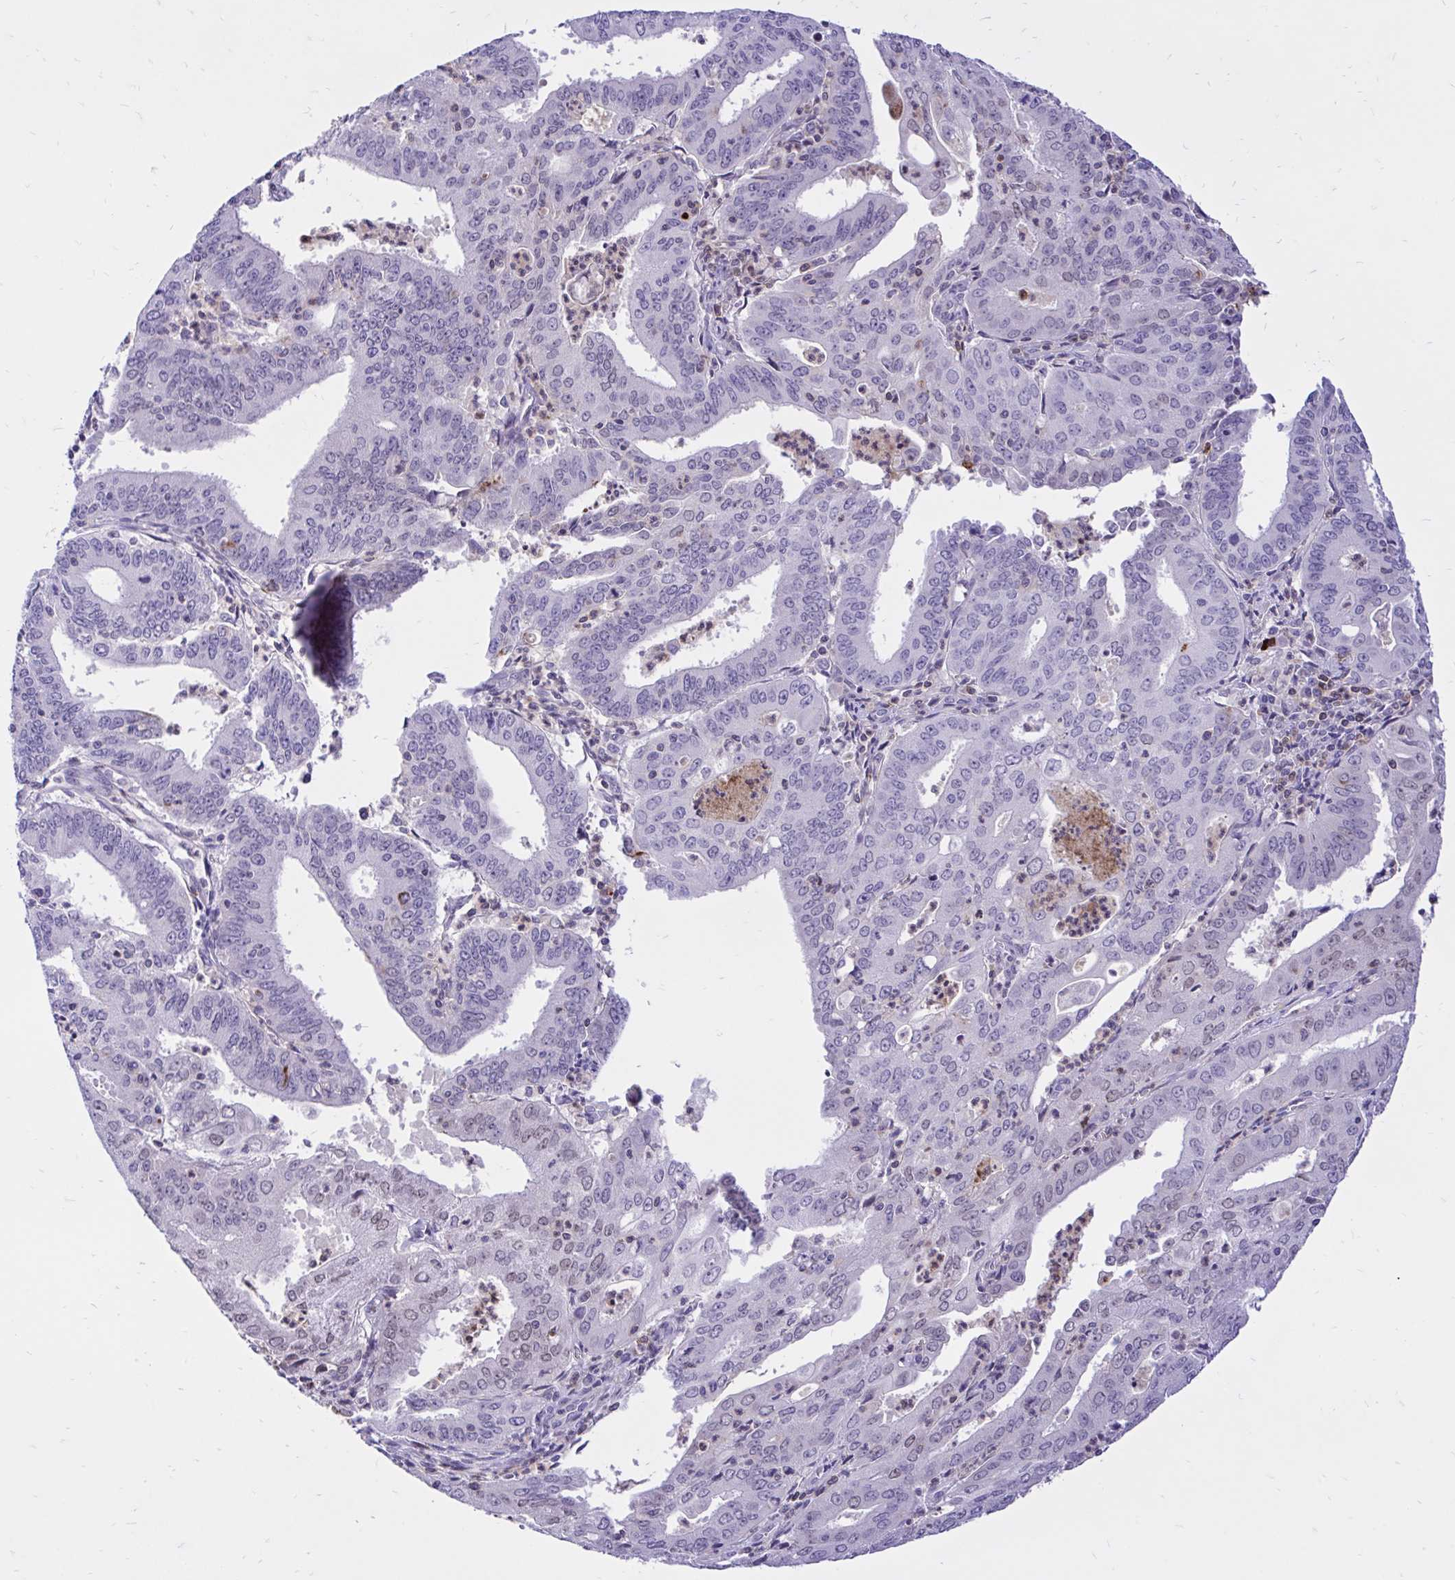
{"staining": {"intensity": "negative", "quantity": "none", "location": "none"}, "tissue": "cervical cancer", "cell_type": "Tumor cells", "image_type": "cancer", "snomed": [{"axis": "morphology", "description": "Adenocarcinoma, NOS"}, {"axis": "topography", "description": "Cervix"}], "caption": "High magnification brightfield microscopy of cervical cancer stained with DAB (3,3'-diaminobenzidine) (brown) and counterstained with hematoxylin (blue): tumor cells show no significant positivity.", "gene": "CXCL8", "patient": {"sex": "female", "age": 56}}